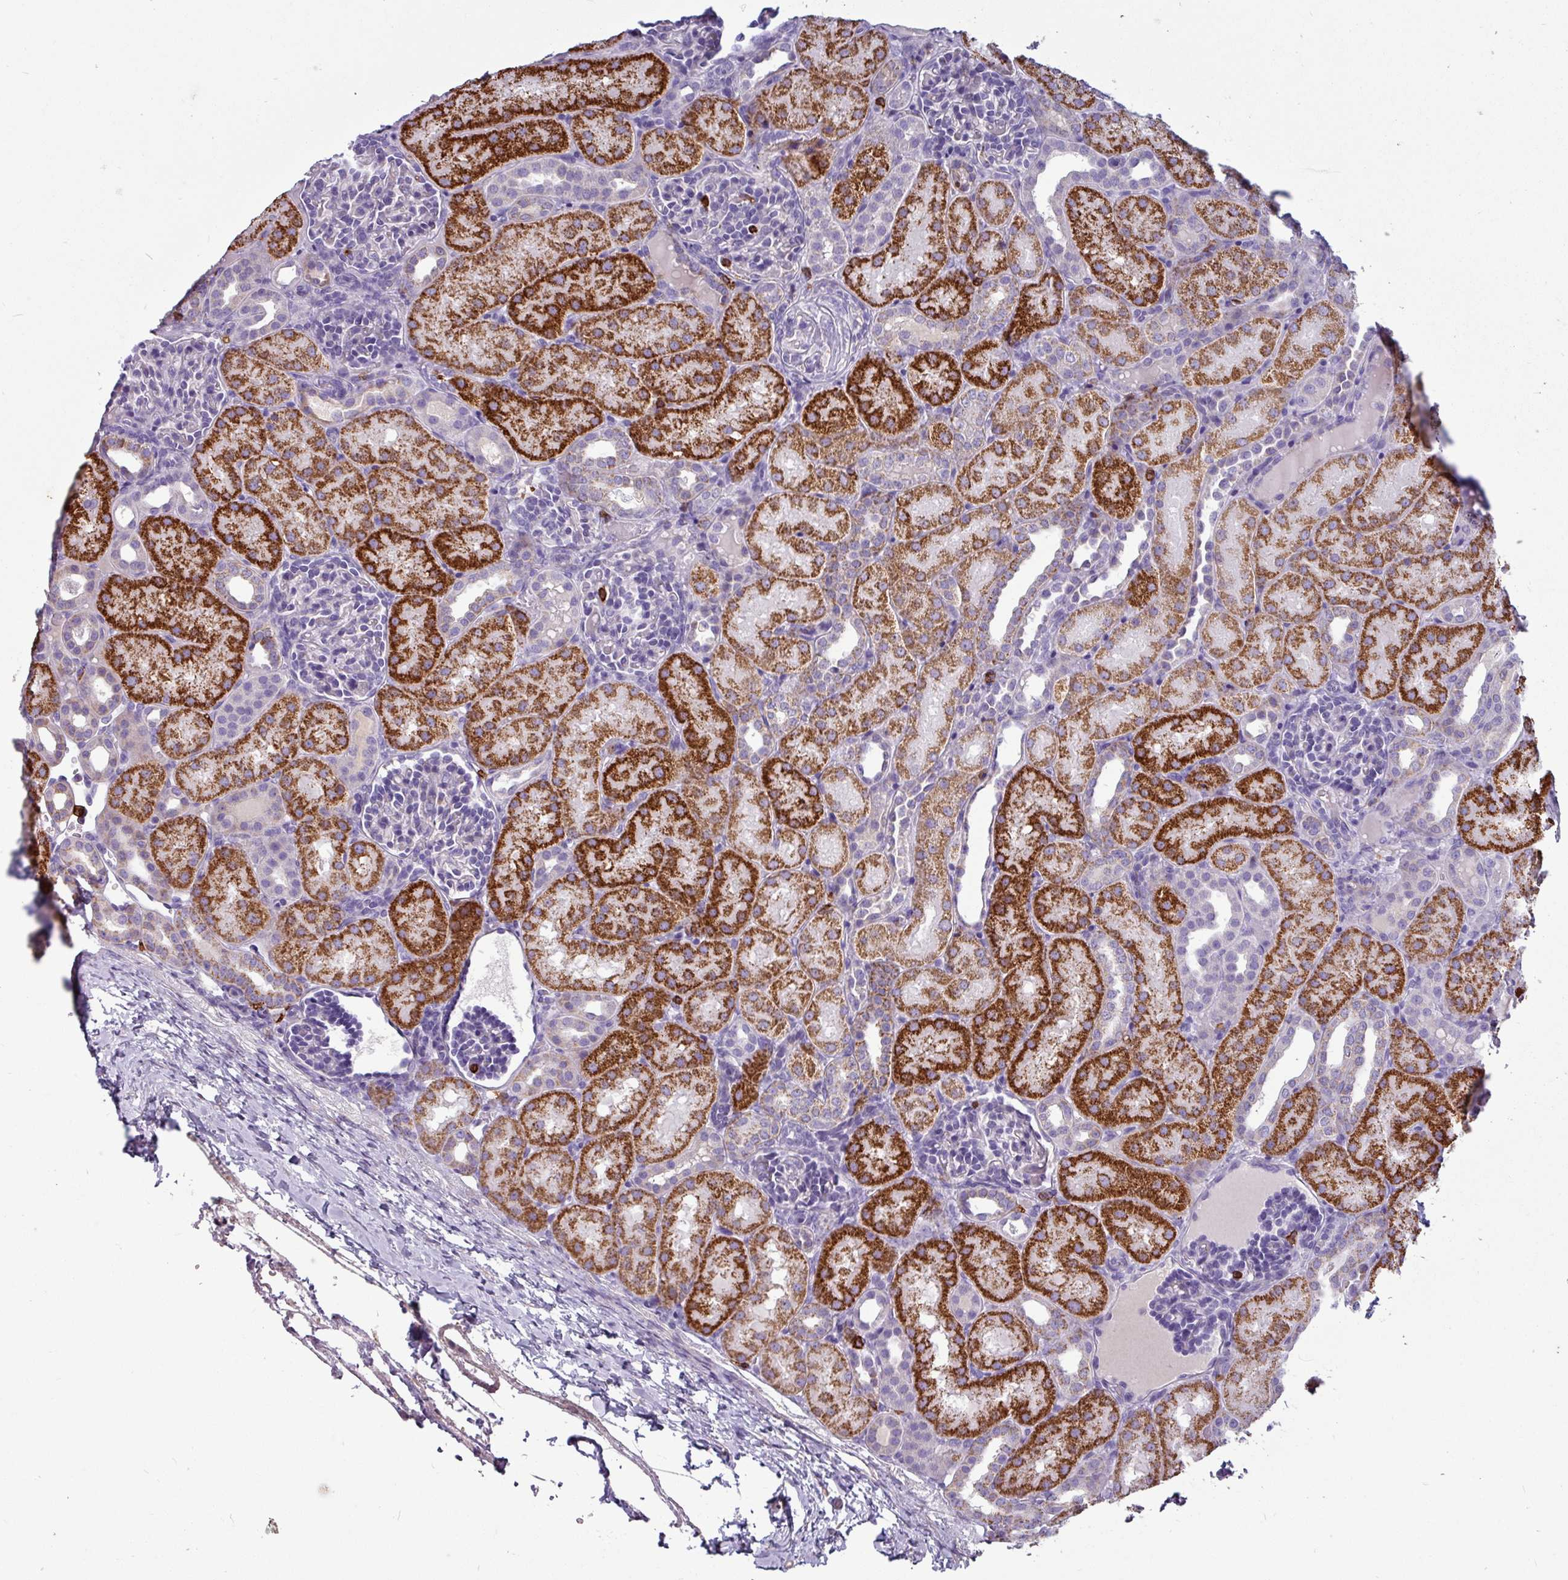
{"staining": {"intensity": "negative", "quantity": "none", "location": "none"}, "tissue": "kidney", "cell_type": "Cells in glomeruli", "image_type": "normal", "snomed": [{"axis": "morphology", "description": "Normal tissue, NOS"}, {"axis": "topography", "description": "Kidney"}], "caption": "This is an IHC micrograph of unremarkable kidney. There is no positivity in cells in glomeruli.", "gene": "CD8A", "patient": {"sex": "male", "age": 1}}